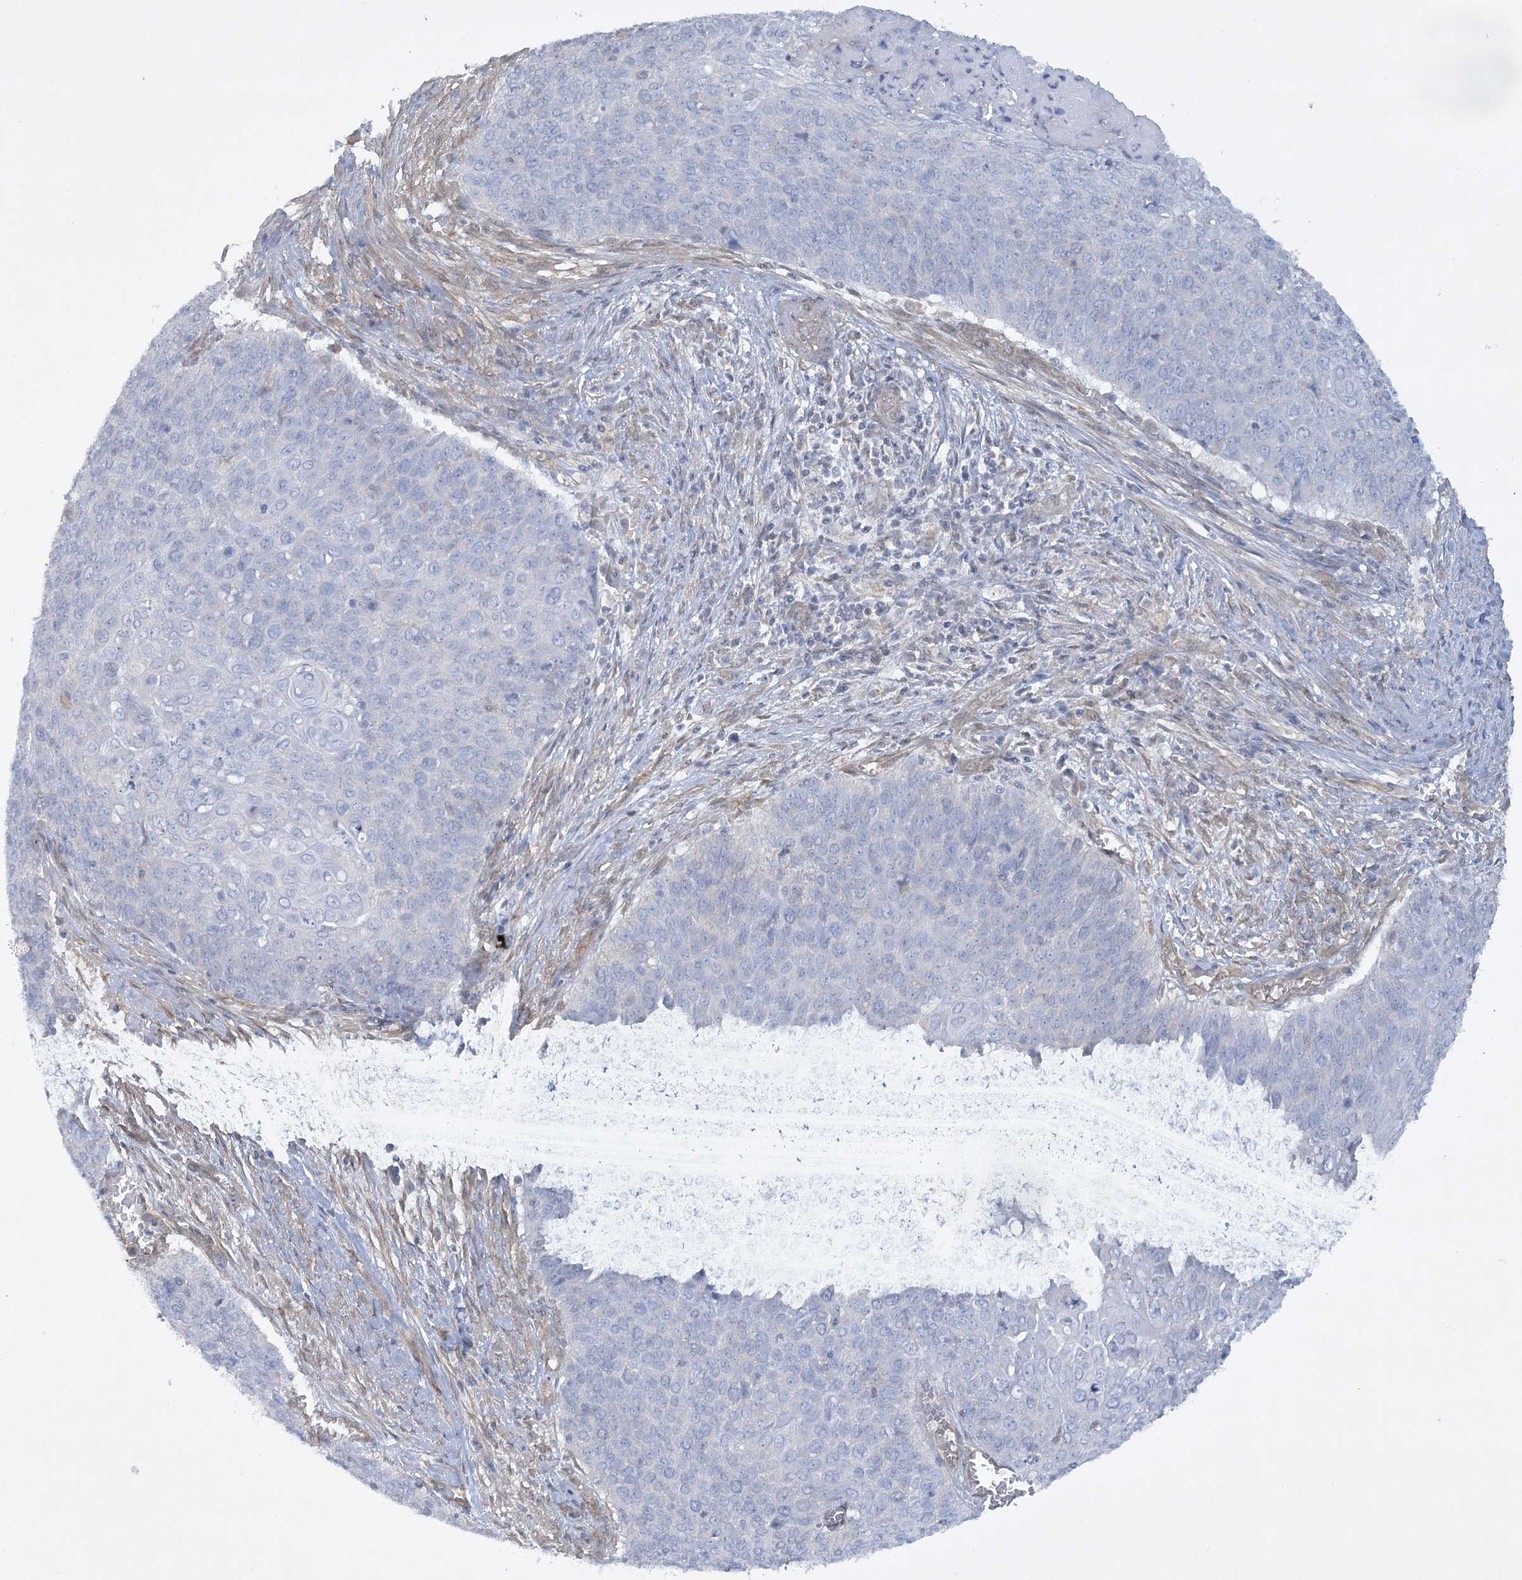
{"staining": {"intensity": "negative", "quantity": "none", "location": "none"}, "tissue": "cervical cancer", "cell_type": "Tumor cells", "image_type": "cancer", "snomed": [{"axis": "morphology", "description": "Squamous cell carcinoma, NOS"}, {"axis": "topography", "description": "Cervix"}], "caption": "The histopathology image exhibits no staining of tumor cells in cervical cancer. Nuclei are stained in blue.", "gene": "AAMDC", "patient": {"sex": "female", "age": 39}}